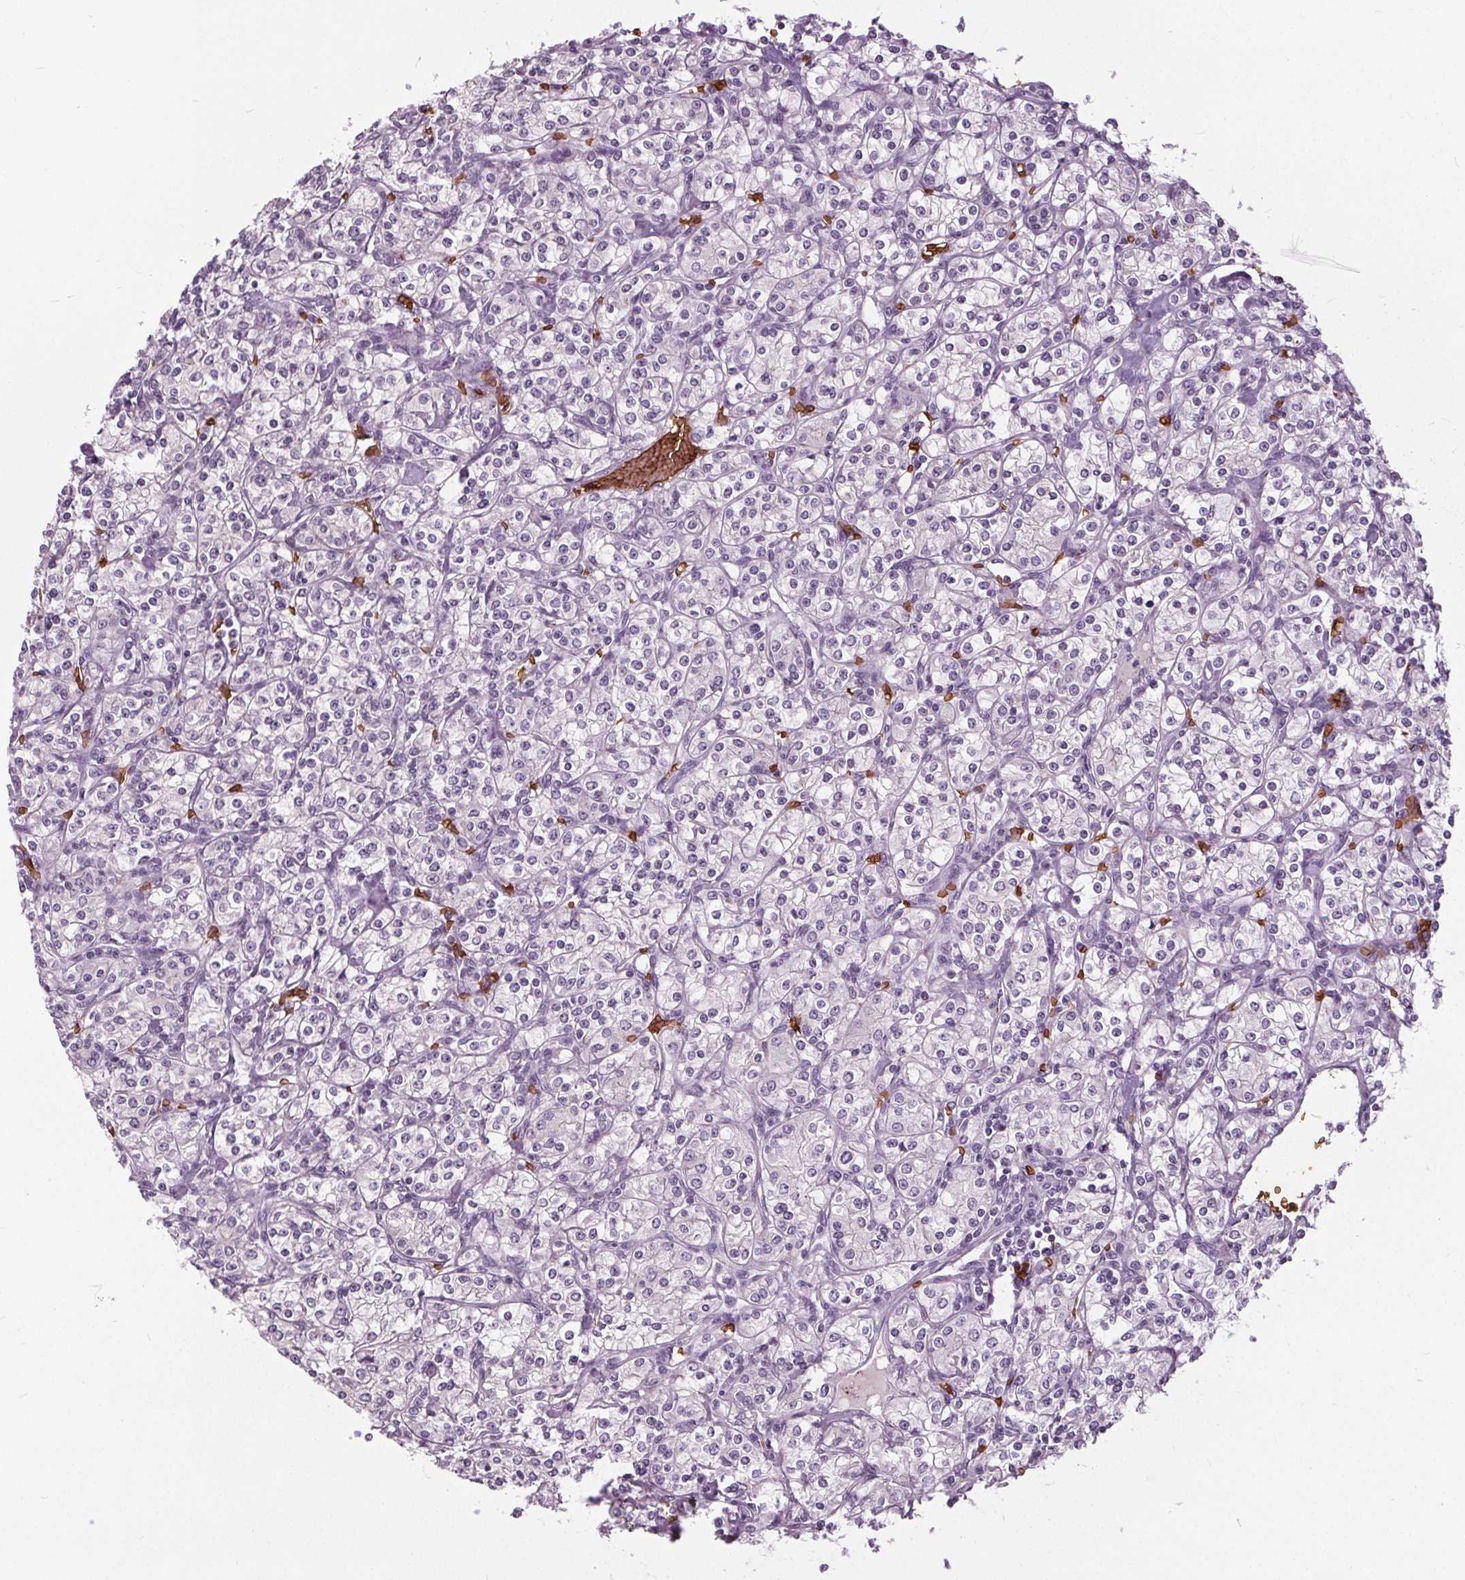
{"staining": {"intensity": "negative", "quantity": "none", "location": "none"}, "tissue": "renal cancer", "cell_type": "Tumor cells", "image_type": "cancer", "snomed": [{"axis": "morphology", "description": "Adenocarcinoma, NOS"}, {"axis": "topography", "description": "Kidney"}], "caption": "Immunohistochemical staining of human renal cancer (adenocarcinoma) displays no significant positivity in tumor cells.", "gene": "SLC4A1", "patient": {"sex": "male", "age": 77}}